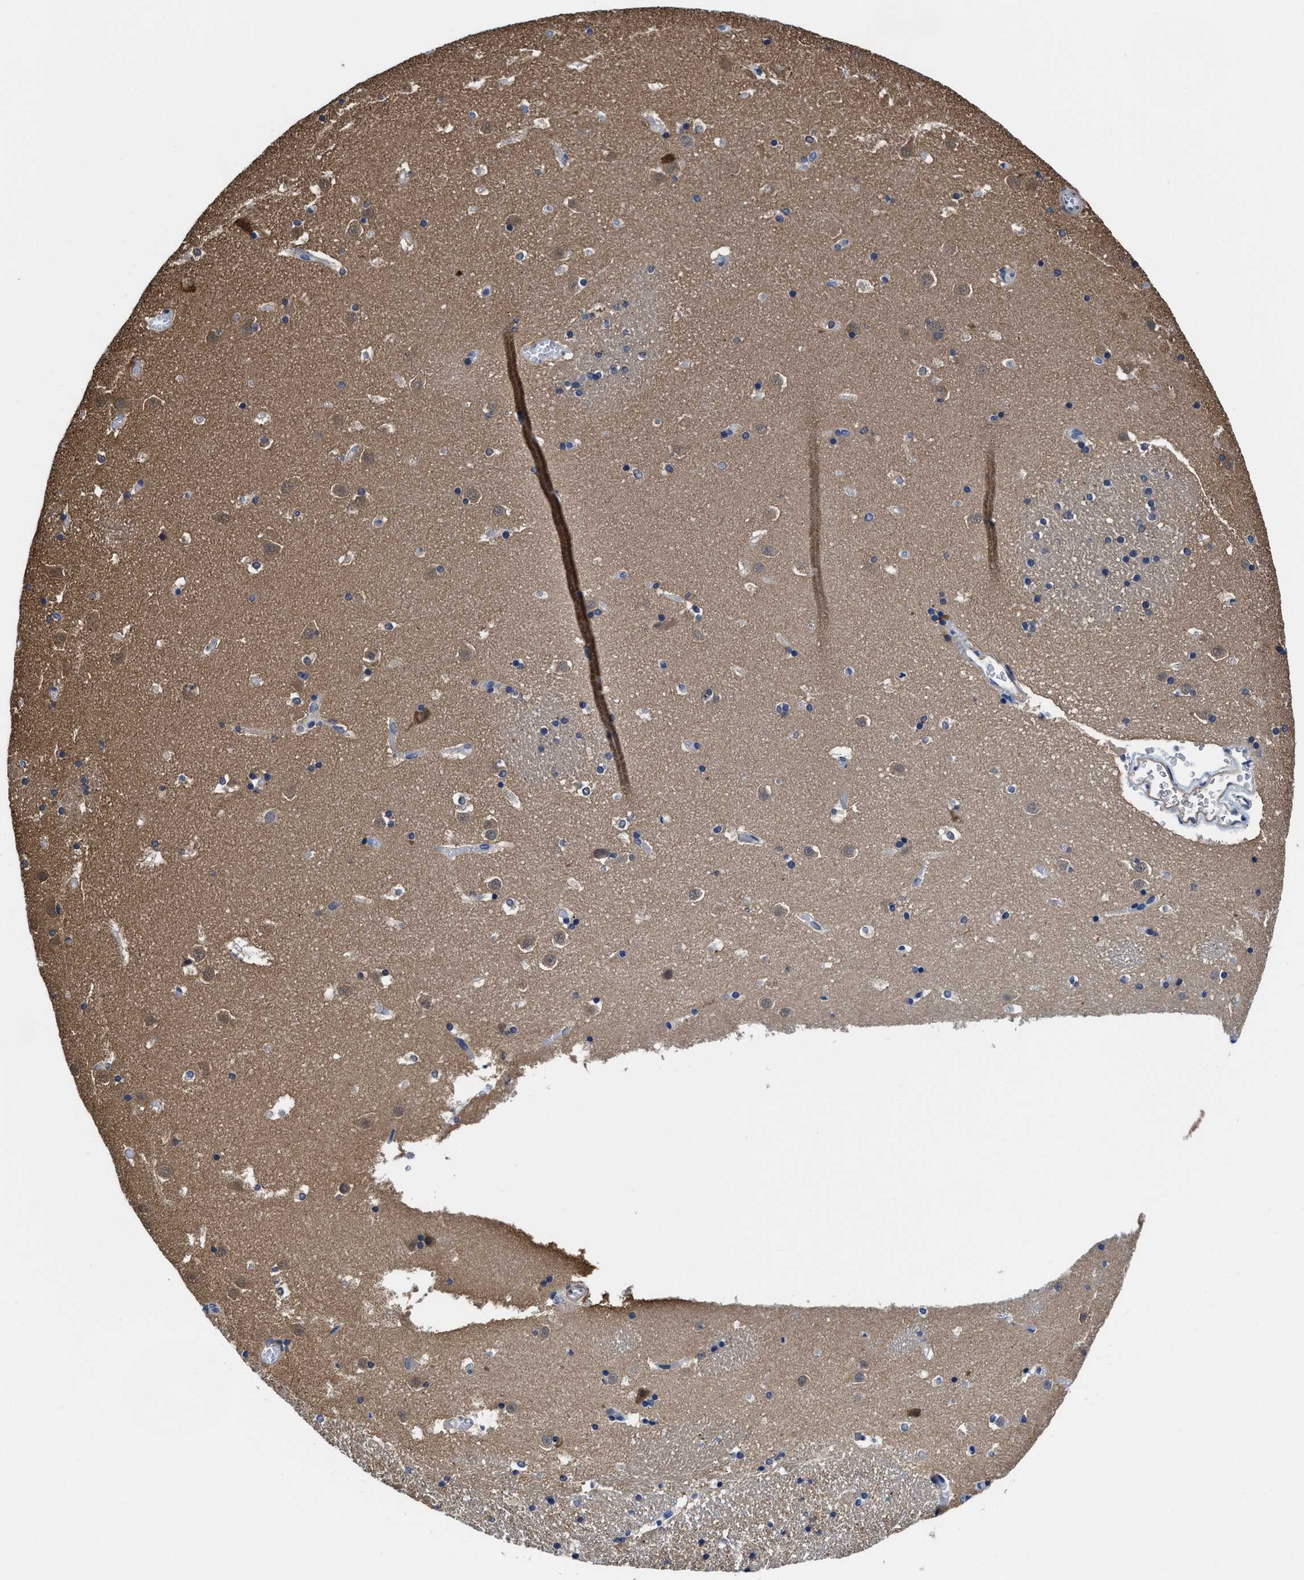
{"staining": {"intensity": "weak", "quantity": "25%-75%", "location": "cytoplasmic/membranous"}, "tissue": "caudate", "cell_type": "Glial cells", "image_type": "normal", "snomed": [{"axis": "morphology", "description": "Normal tissue, NOS"}, {"axis": "topography", "description": "Lateral ventricle wall"}], "caption": "A brown stain shows weak cytoplasmic/membranous staining of a protein in glial cells of normal human caudate. (DAB (3,3'-diaminobenzidine) = brown stain, brightfield microscopy at high magnification).", "gene": "KIF12", "patient": {"sex": "male", "age": 45}}